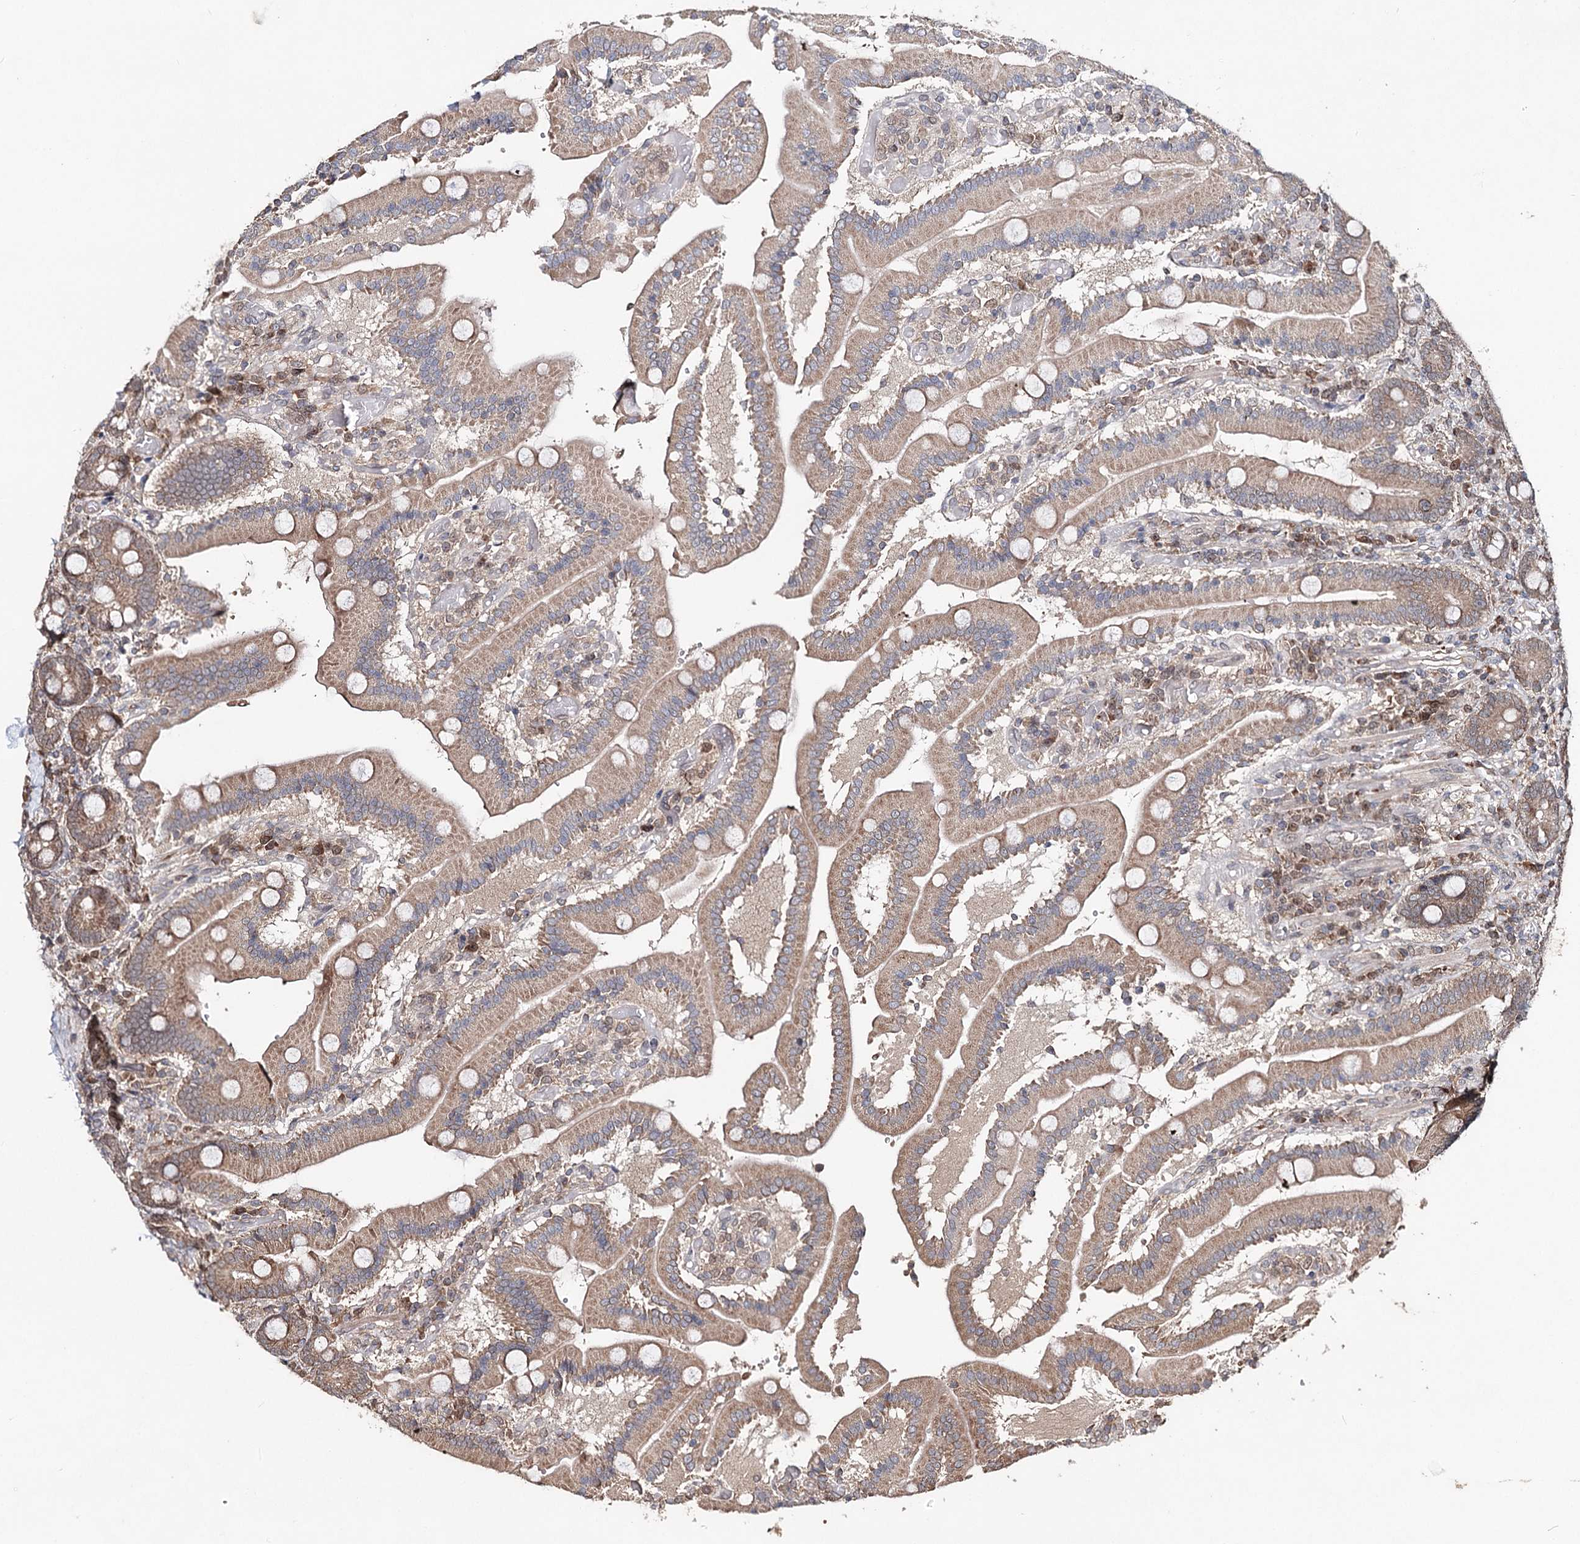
{"staining": {"intensity": "moderate", "quantity": ">75%", "location": "cytoplasmic/membranous"}, "tissue": "duodenum", "cell_type": "Glandular cells", "image_type": "normal", "snomed": [{"axis": "morphology", "description": "Normal tissue, NOS"}, {"axis": "topography", "description": "Duodenum"}], "caption": "Glandular cells show medium levels of moderate cytoplasmic/membranous staining in approximately >75% of cells in unremarkable duodenum.", "gene": "NOPCHAP1", "patient": {"sex": "female", "age": 62}}